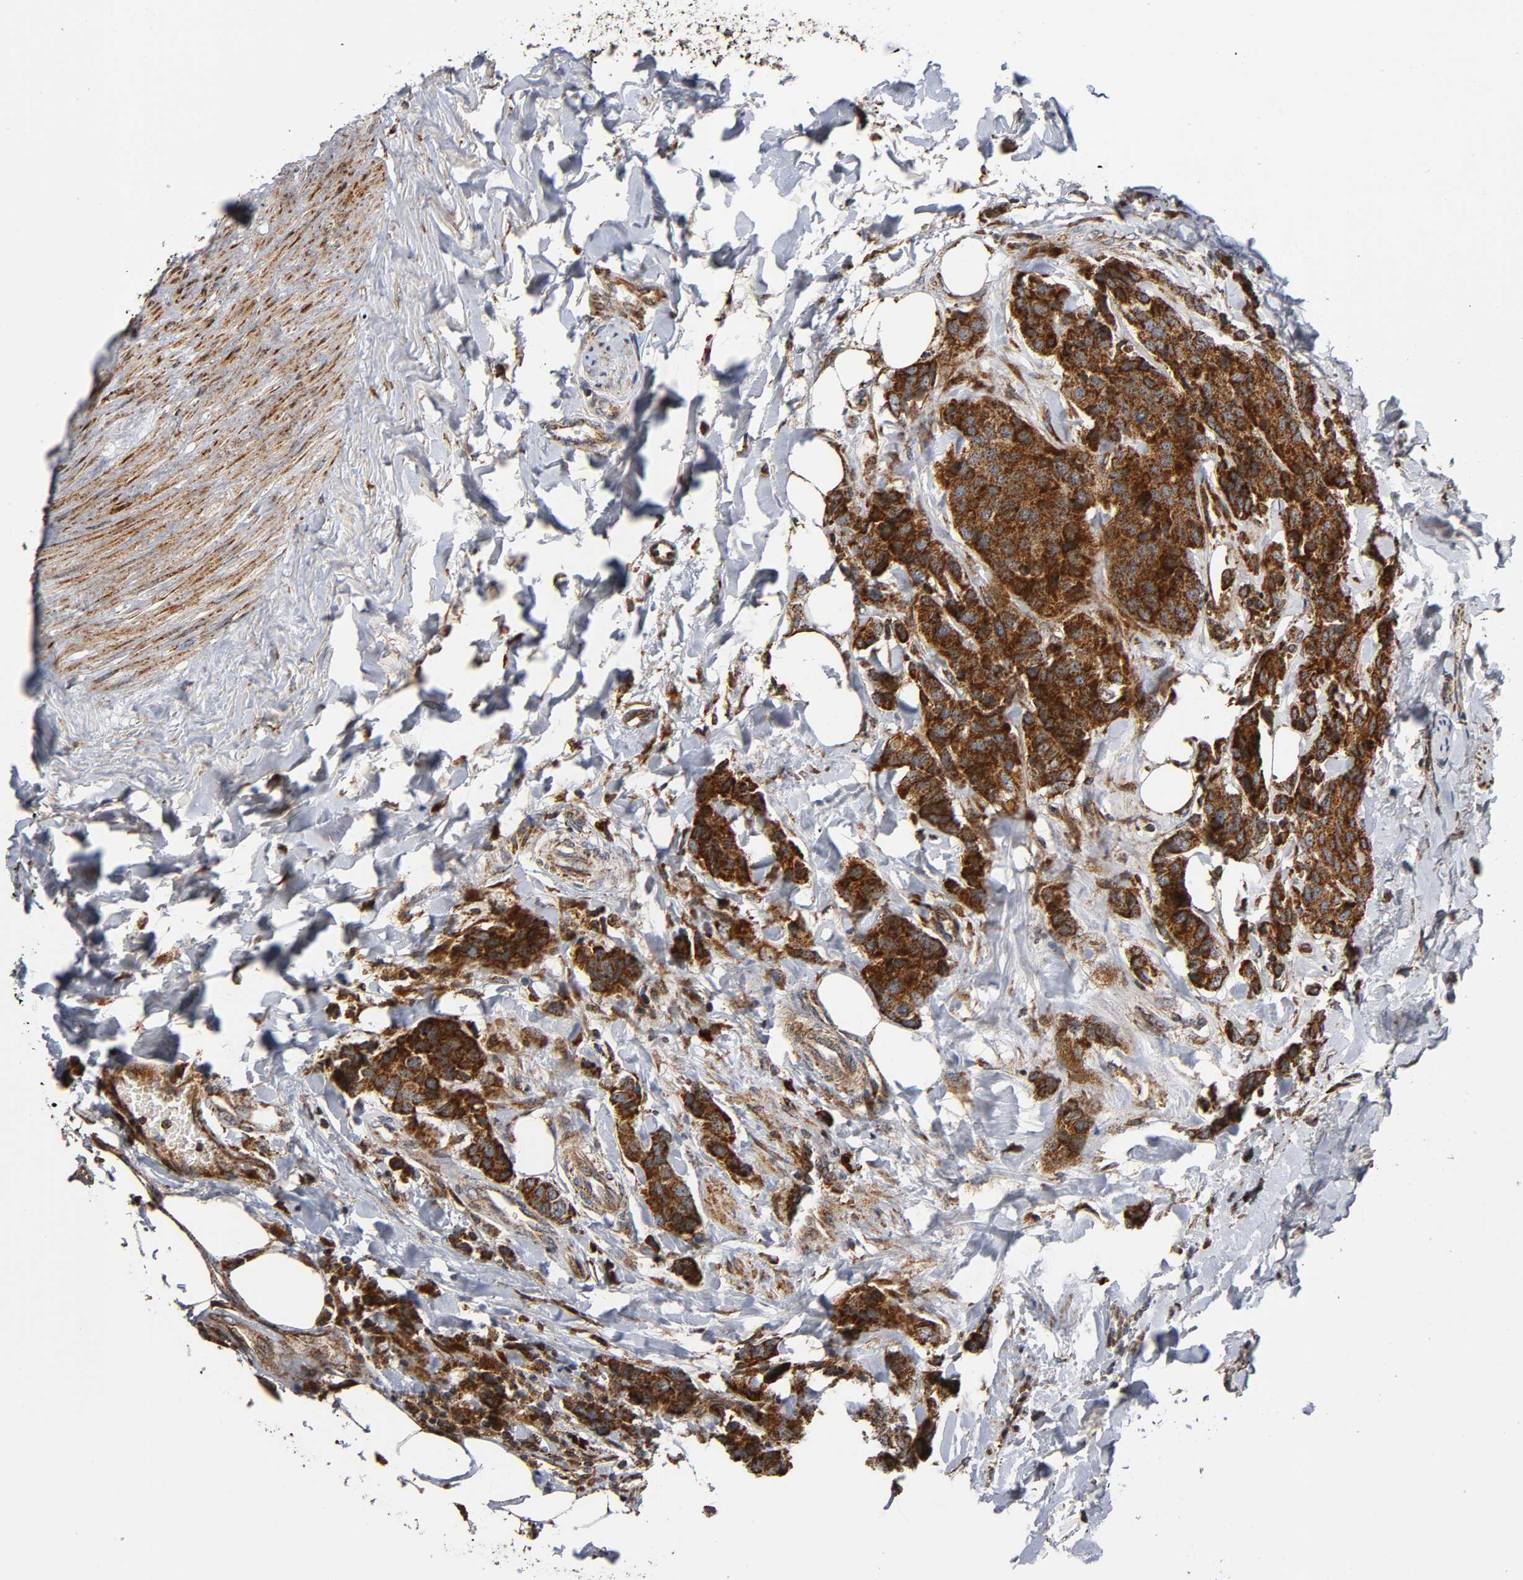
{"staining": {"intensity": "strong", "quantity": "25%-75%", "location": "cytoplasmic/membranous"}, "tissue": "breast cancer", "cell_type": "Tumor cells", "image_type": "cancer", "snomed": [{"axis": "morphology", "description": "Duct carcinoma"}, {"axis": "topography", "description": "Breast"}], "caption": "The image exhibits immunohistochemical staining of breast cancer (infiltrating ductal carcinoma). There is strong cytoplasmic/membranous expression is seen in approximately 25%-75% of tumor cells.", "gene": "MAP3K1", "patient": {"sex": "female", "age": 80}}